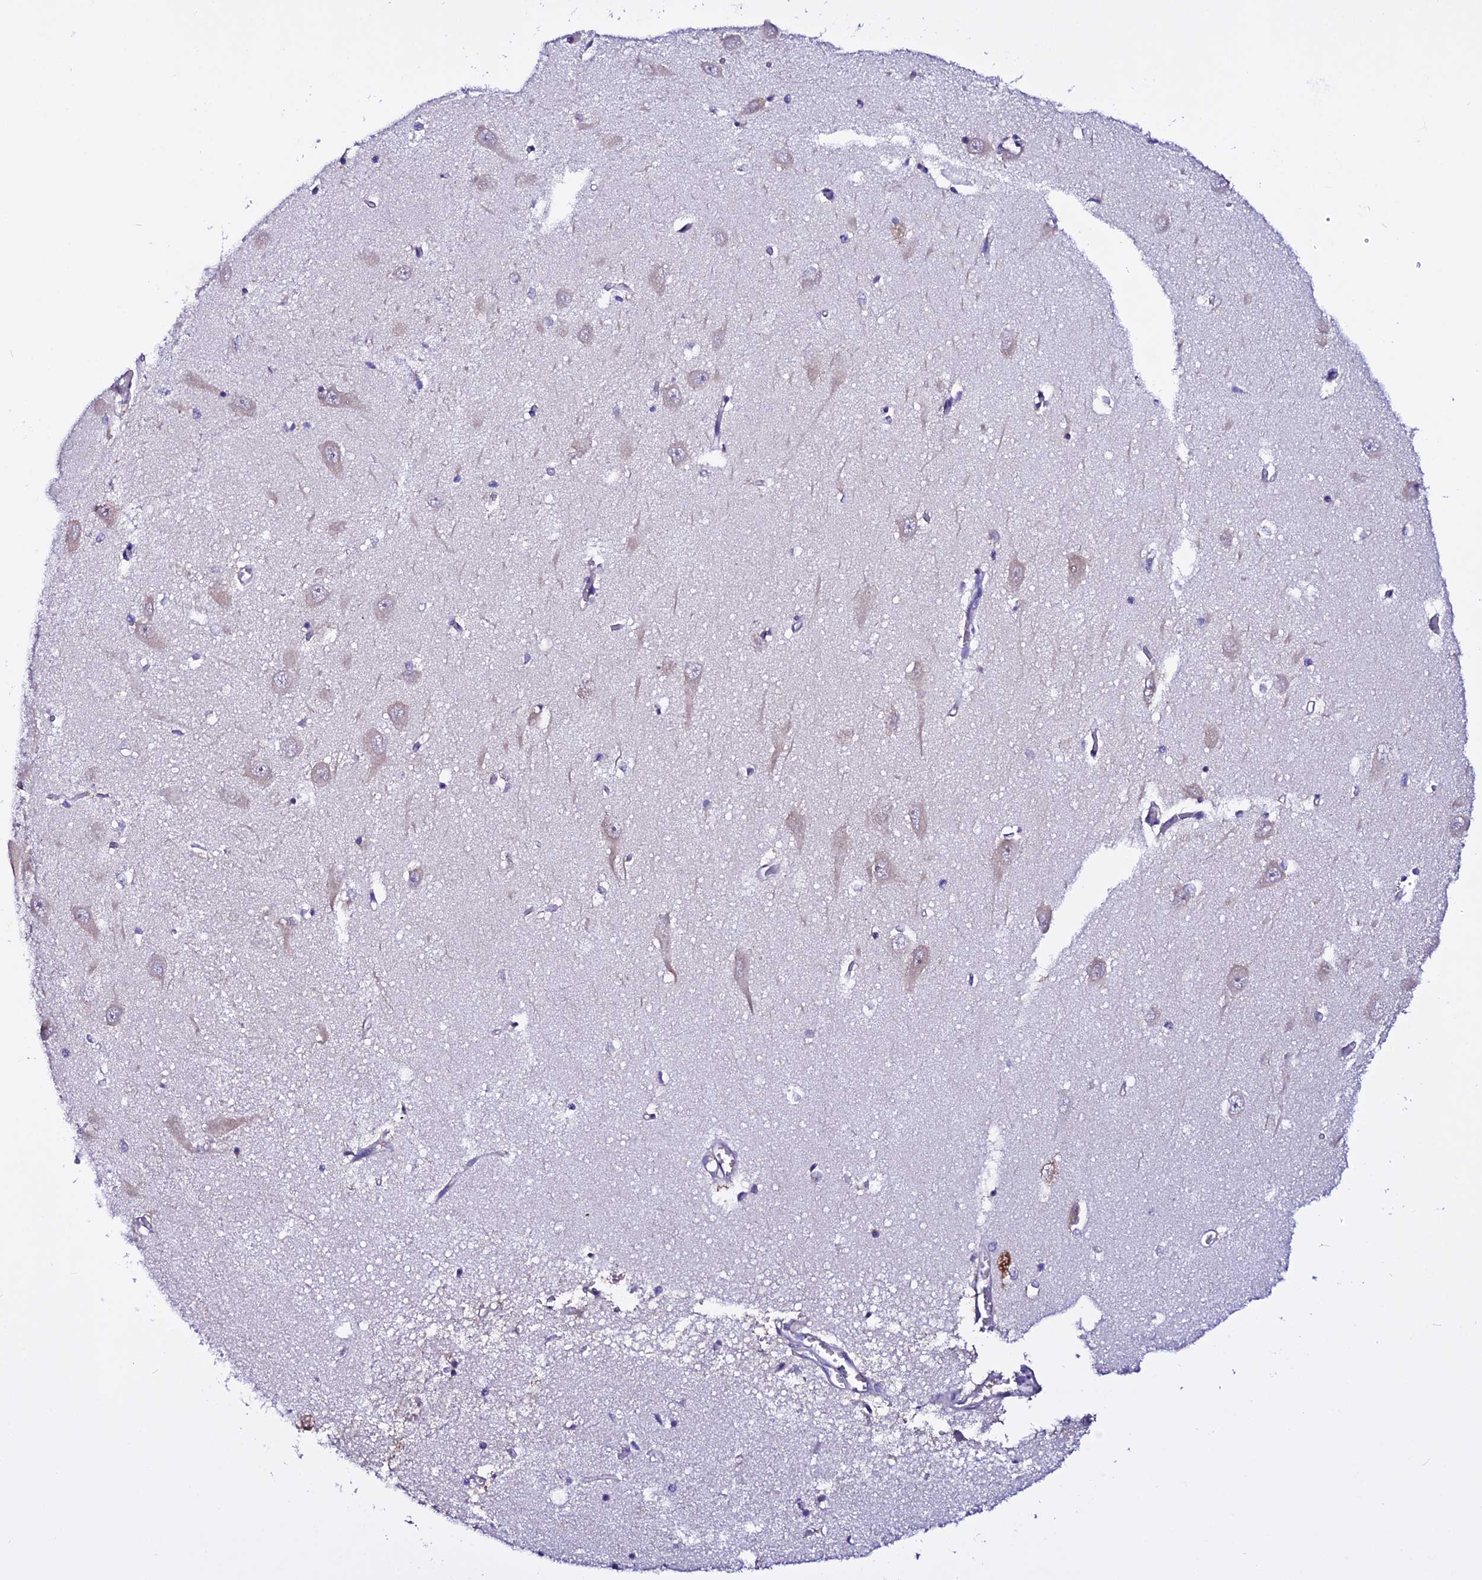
{"staining": {"intensity": "weak", "quantity": "<25%", "location": "cytoplasmic/membranous"}, "tissue": "hippocampus", "cell_type": "Glial cells", "image_type": "normal", "snomed": [{"axis": "morphology", "description": "Normal tissue, NOS"}, {"axis": "topography", "description": "Hippocampus"}], "caption": "DAB immunohistochemical staining of normal human hippocampus exhibits no significant staining in glial cells. (DAB (3,3'-diaminobenzidine) immunohistochemistry, high magnification).", "gene": "EEF1G", "patient": {"sex": "male", "age": 70}}